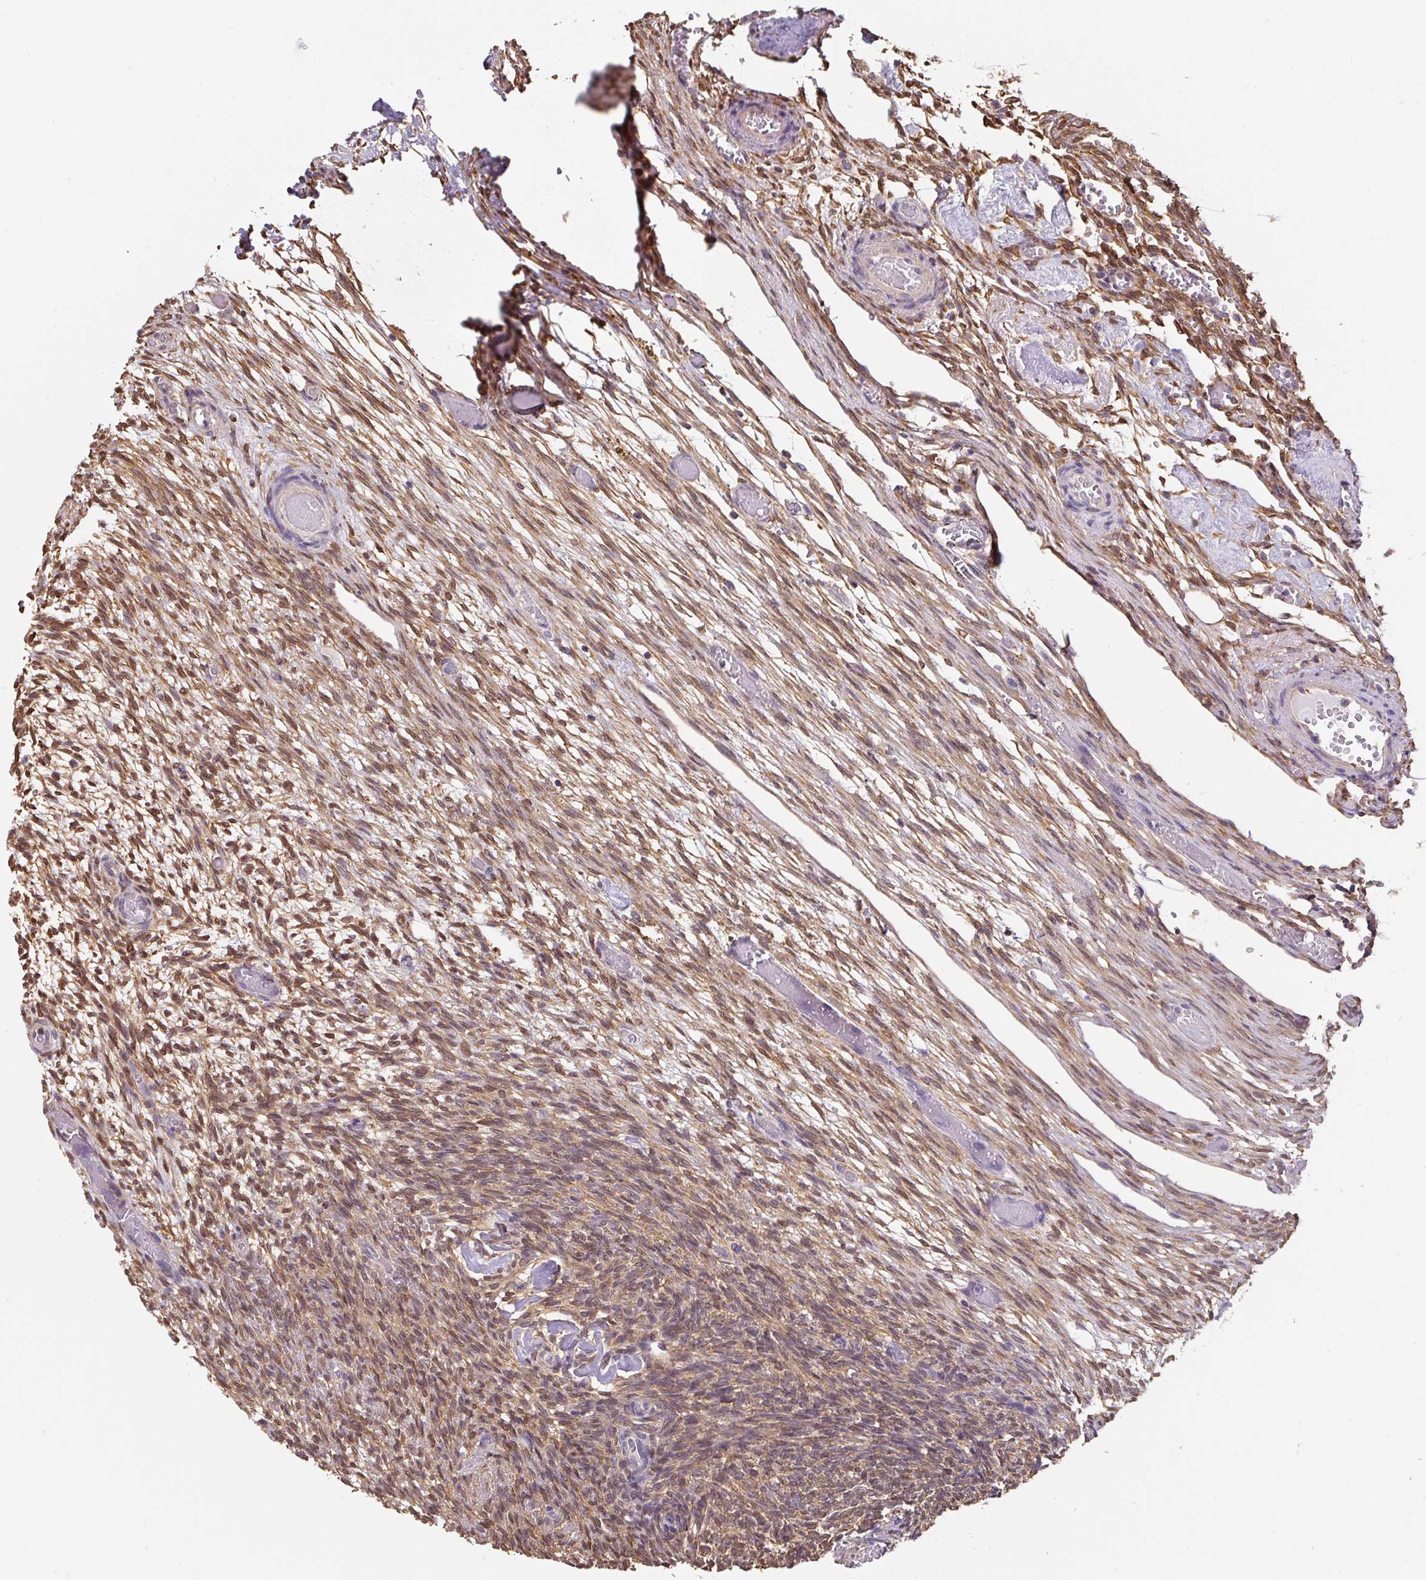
{"staining": {"intensity": "strong", "quantity": ">75%", "location": "cytoplasmic/membranous"}, "tissue": "ovary", "cell_type": "Follicle cells", "image_type": "normal", "snomed": [{"axis": "morphology", "description": "Normal tissue, NOS"}, {"axis": "topography", "description": "Ovary"}], "caption": "Immunohistochemical staining of unremarkable human ovary reveals >75% levels of strong cytoplasmic/membranous protein positivity in about >75% of follicle cells. (brown staining indicates protein expression, while blue staining denotes nuclei).", "gene": "ST13", "patient": {"sex": "female", "age": 67}}